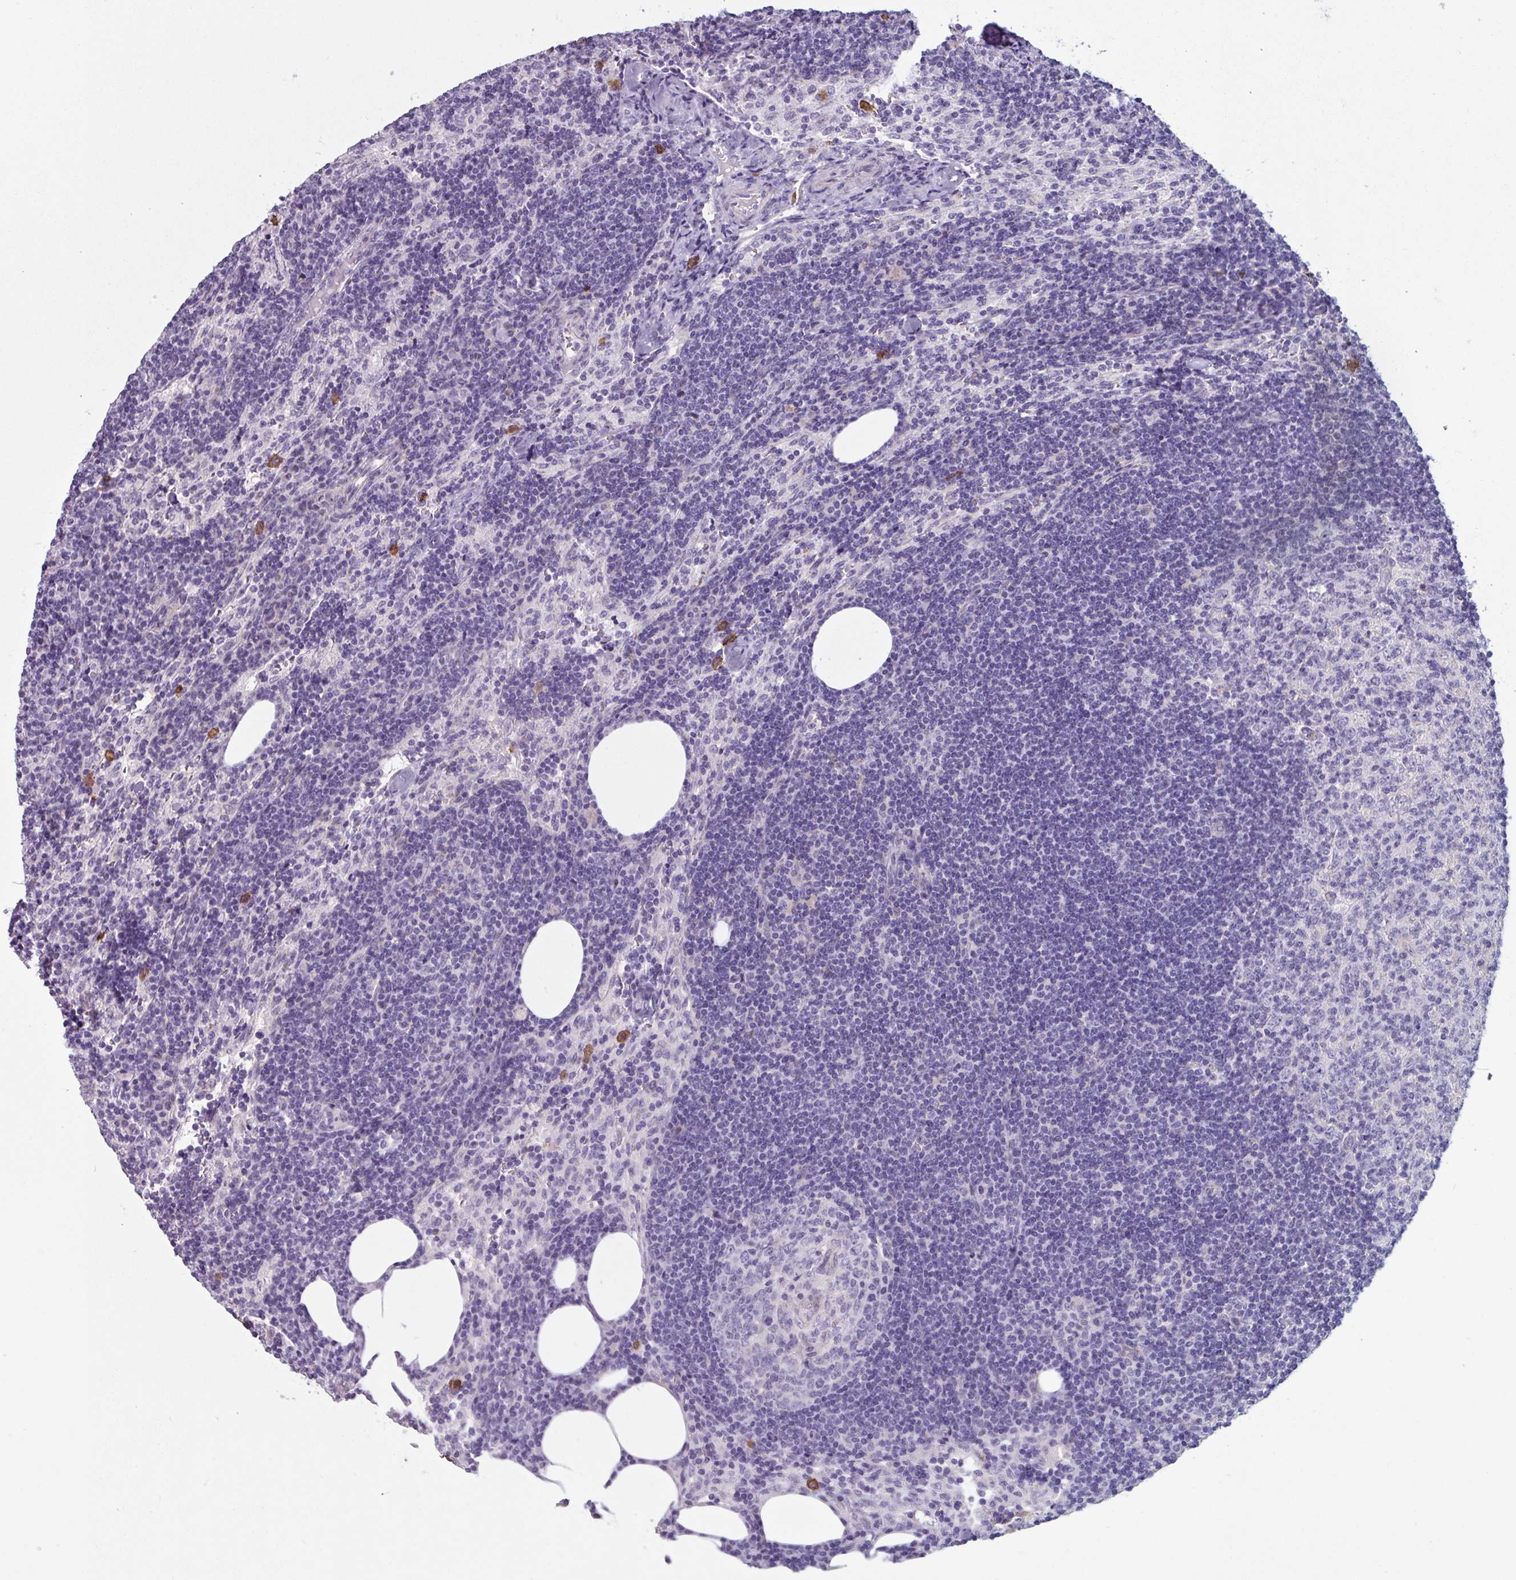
{"staining": {"intensity": "negative", "quantity": "none", "location": "none"}, "tissue": "lymph node", "cell_type": "Germinal center cells", "image_type": "normal", "snomed": [{"axis": "morphology", "description": "Normal tissue, NOS"}, {"axis": "topography", "description": "Lymph node"}], "caption": "The histopathology image exhibits no significant positivity in germinal center cells of lymph node.", "gene": "ADGRE1", "patient": {"sex": "female", "age": 52}}